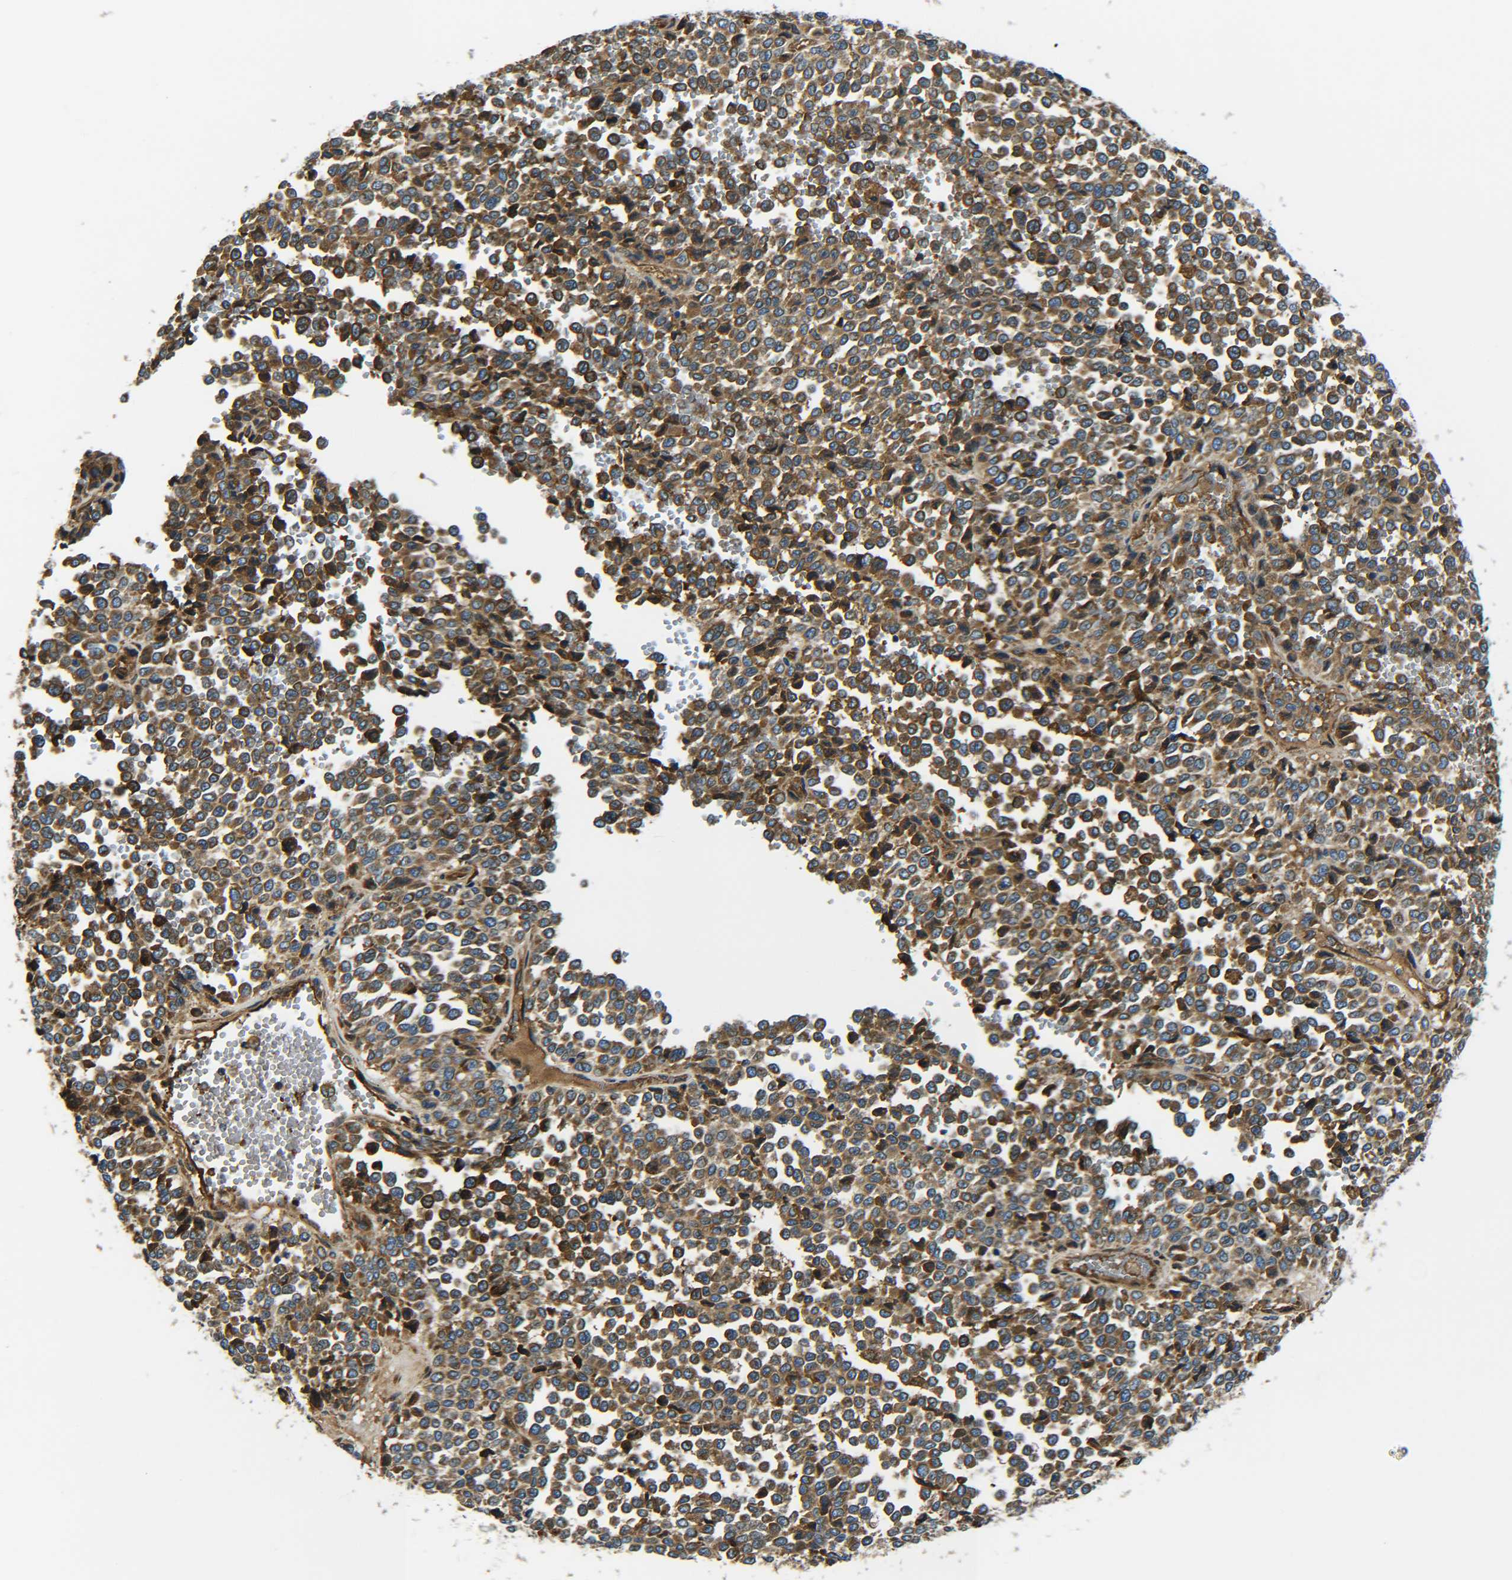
{"staining": {"intensity": "moderate", "quantity": ">75%", "location": "cytoplasmic/membranous"}, "tissue": "melanoma", "cell_type": "Tumor cells", "image_type": "cancer", "snomed": [{"axis": "morphology", "description": "Malignant melanoma, Metastatic site"}, {"axis": "topography", "description": "Pancreas"}], "caption": "DAB (3,3'-diaminobenzidine) immunohistochemical staining of human malignant melanoma (metastatic site) reveals moderate cytoplasmic/membranous protein positivity in about >75% of tumor cells. The protein of interest is shown in brown color, while the nuclei are stained blue.", "gene": "PREB", "patient": {"sex": "female", "age": 30}}